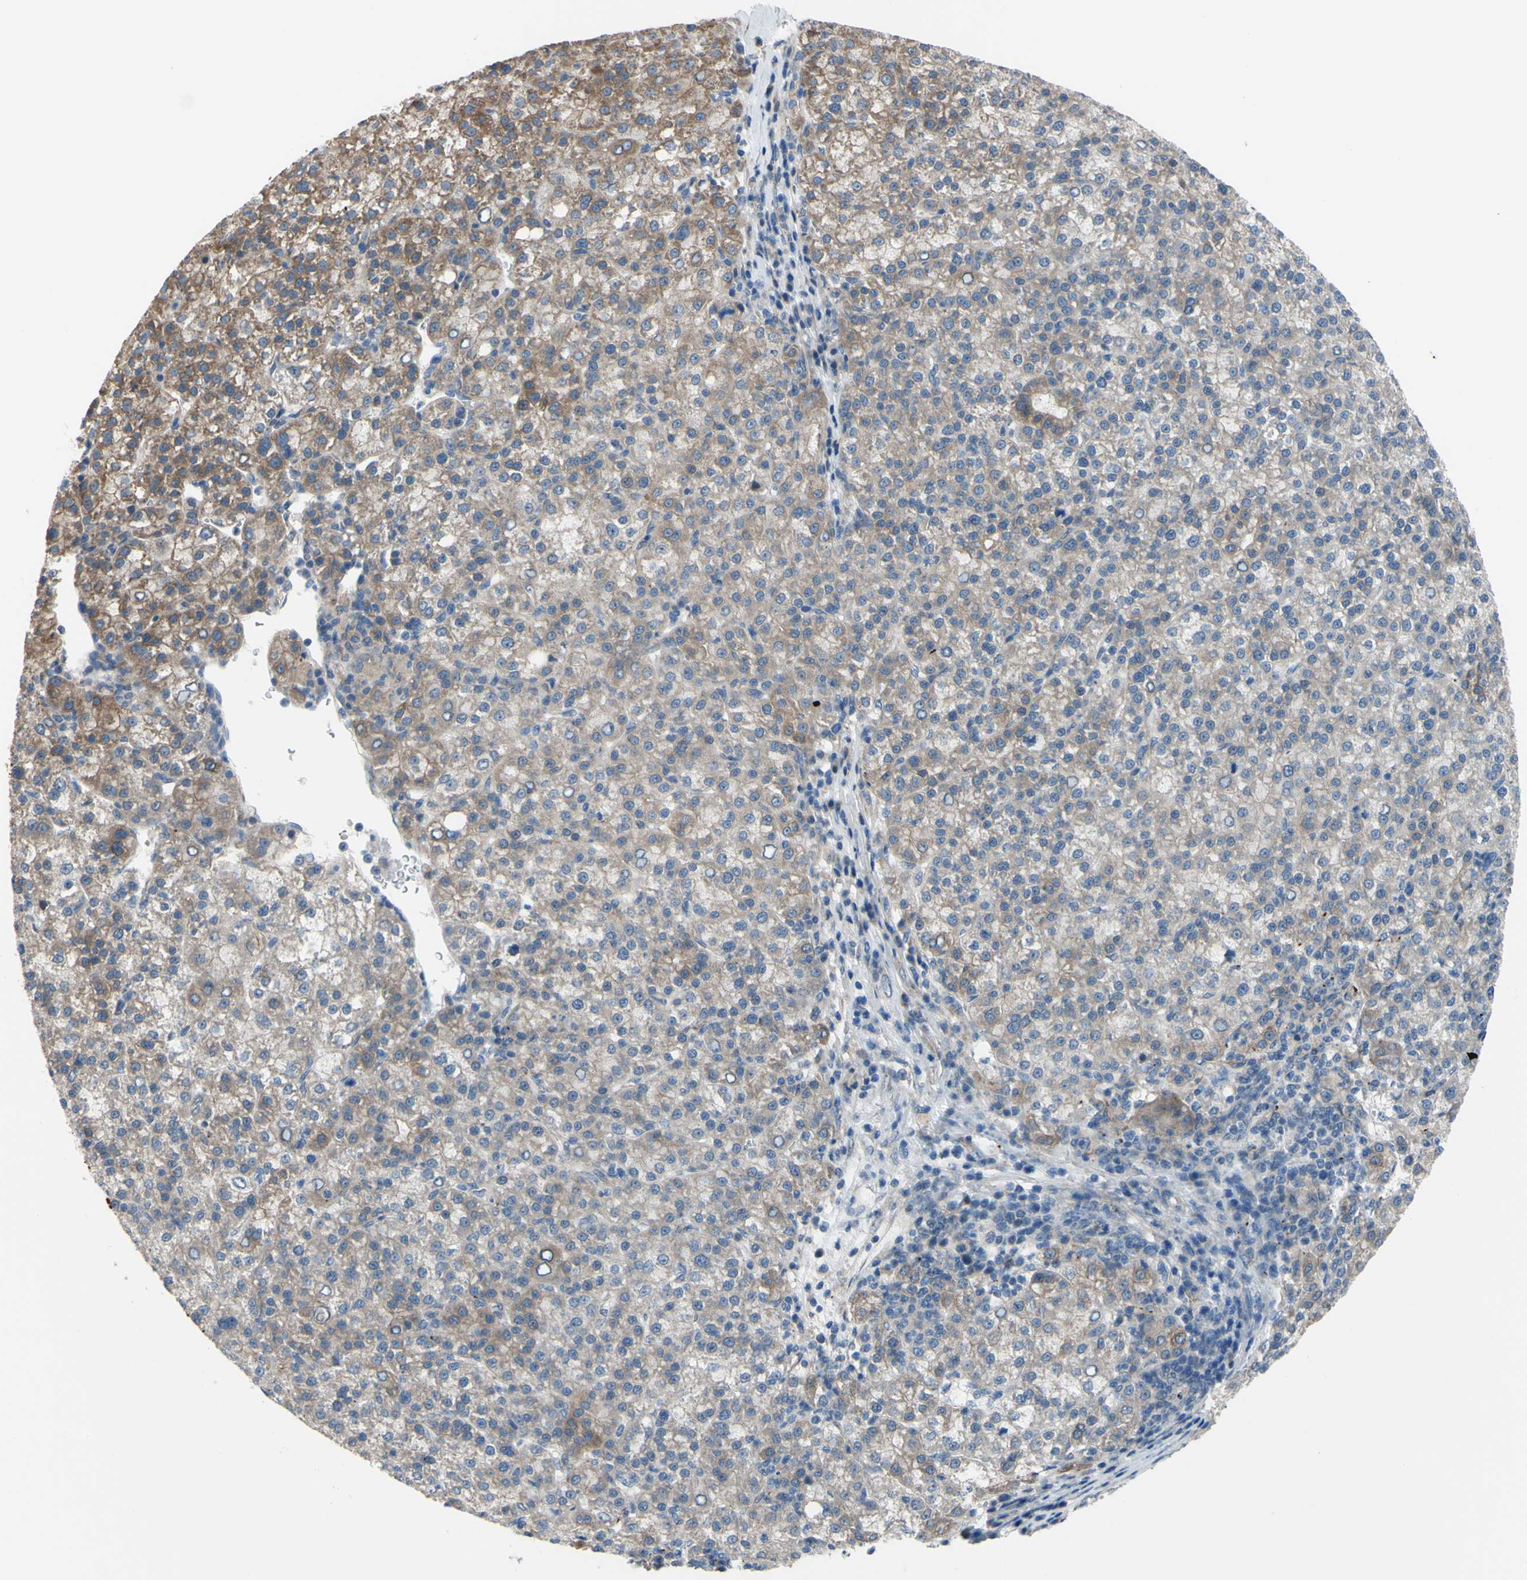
{"staining": {"intensity": "moderate", "quantity": "25%-75%", "location": "cytoplasmic/membranous"}, "tissue": "liver cancer", "cell_type": "Tumor cells", "image_type": "cancer", "snomed": [{"axis": "morphology", "description": "Carcinoma, Hepatocellular, NOS"}, {"axis": "topography", "description": "Liver"}], "caption": "IHC of hepatocellular carcinoma (liver) demonstrates medium levels of moderate cytoplasmic/membranous positivity in about 25%-75% of tumor cells.", "gene": "GRAMD2B", "patient": {"sex": "female", "age": 58}}